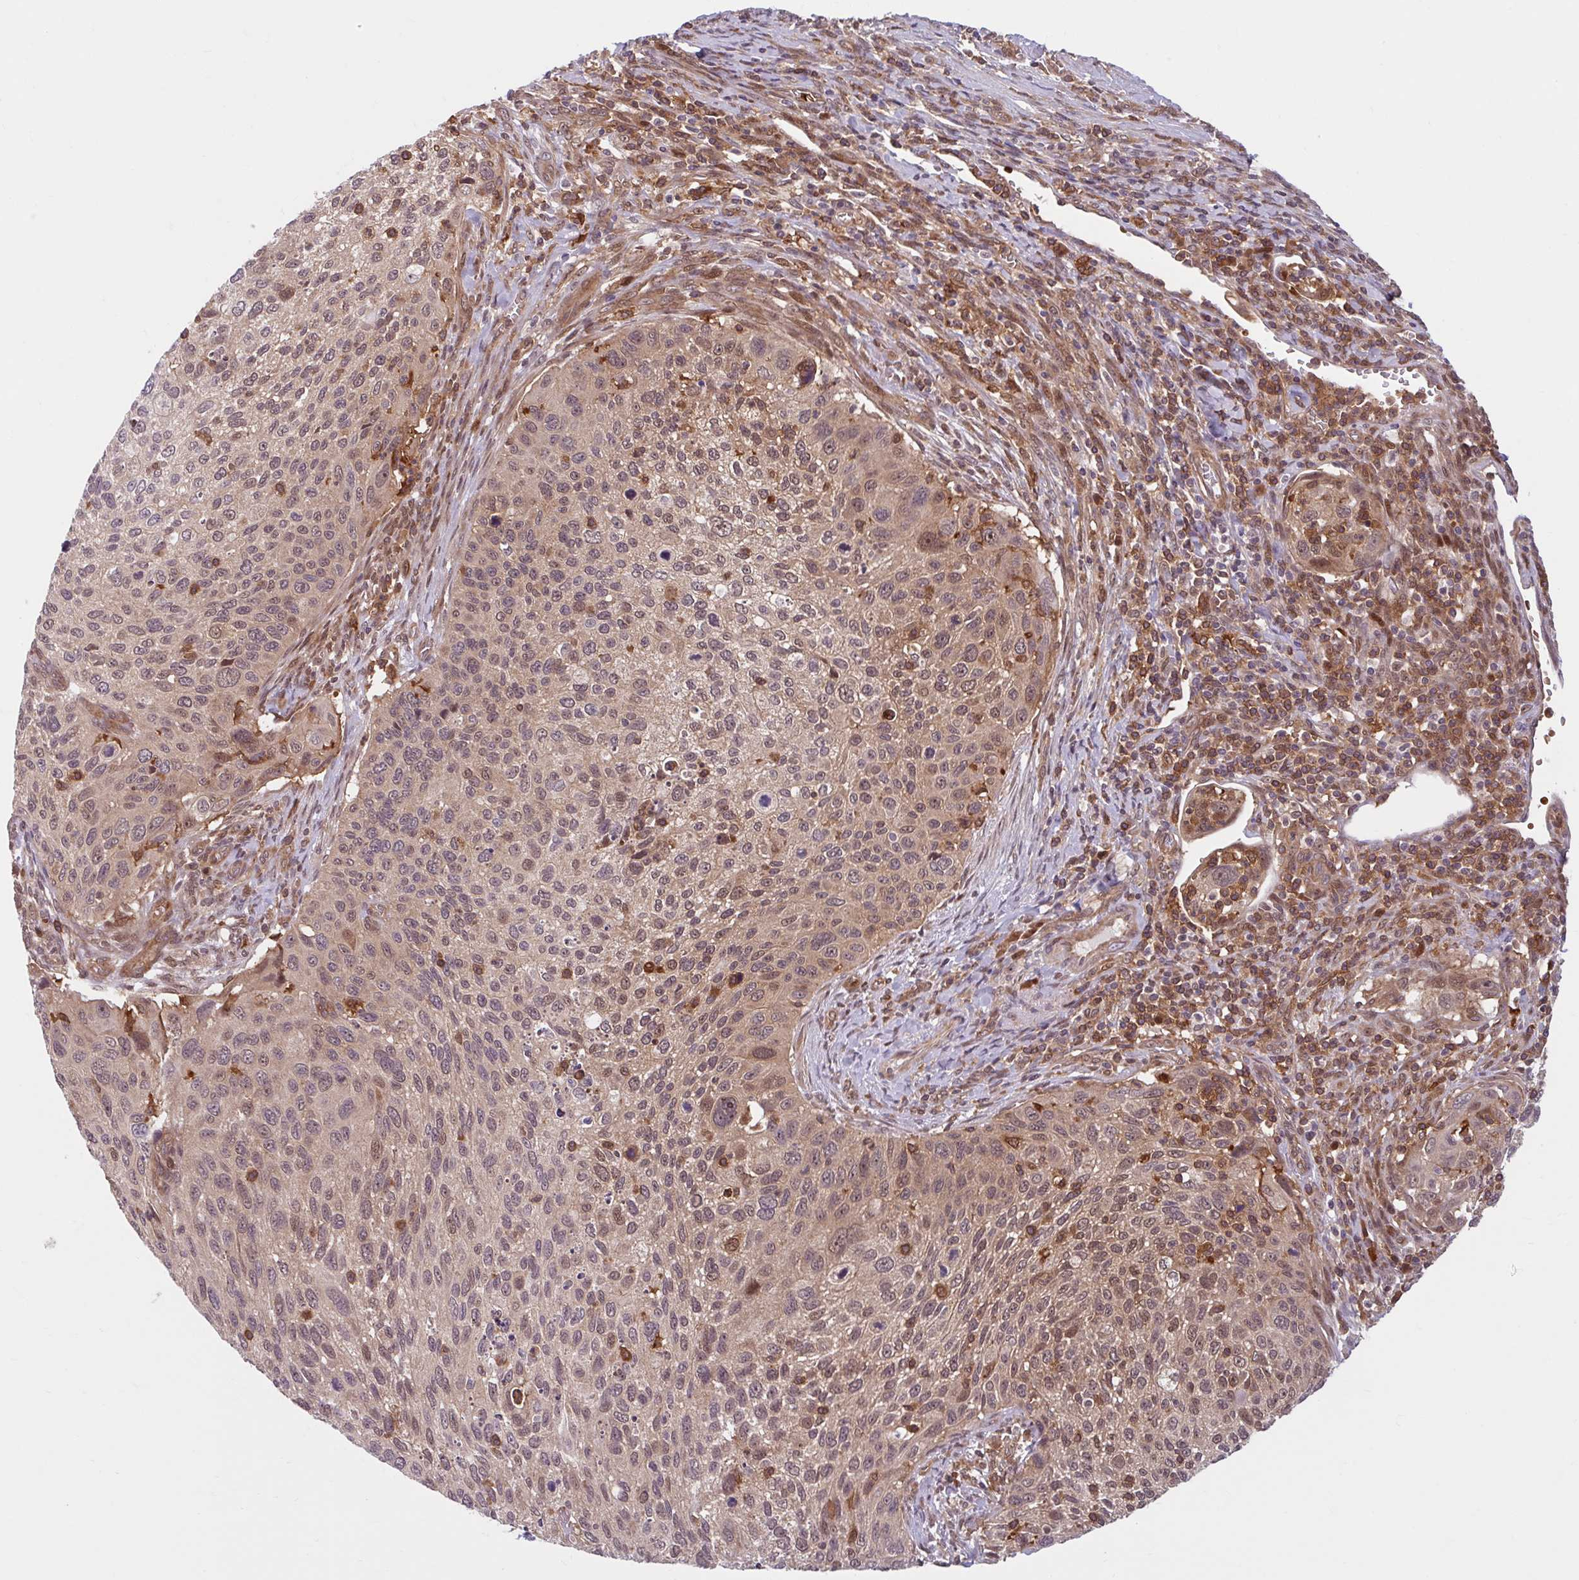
{"staining": {"intensity": "weak", "quantity": "25%-75%", "location": "cytoplasmic/membranous,nuclear"}, "tissue": "cervical cancer", "cell_type": "Tumor cells", "image_type": "cancer", "snomed": [{"axis": "morphology", "description": "Squamous cell carcinoma, NOS"}, {"axis": "topography", "description": "Cervix"}], "caption": "Cervical squamous cell carcinoma stained with immunohistochemistry shows weak cytoplasmic/membranous and nuclear expression in about 25%-75% of tumor cells.", "gene": "HMBS", "patient": {"sex": "female", "age": 70}}